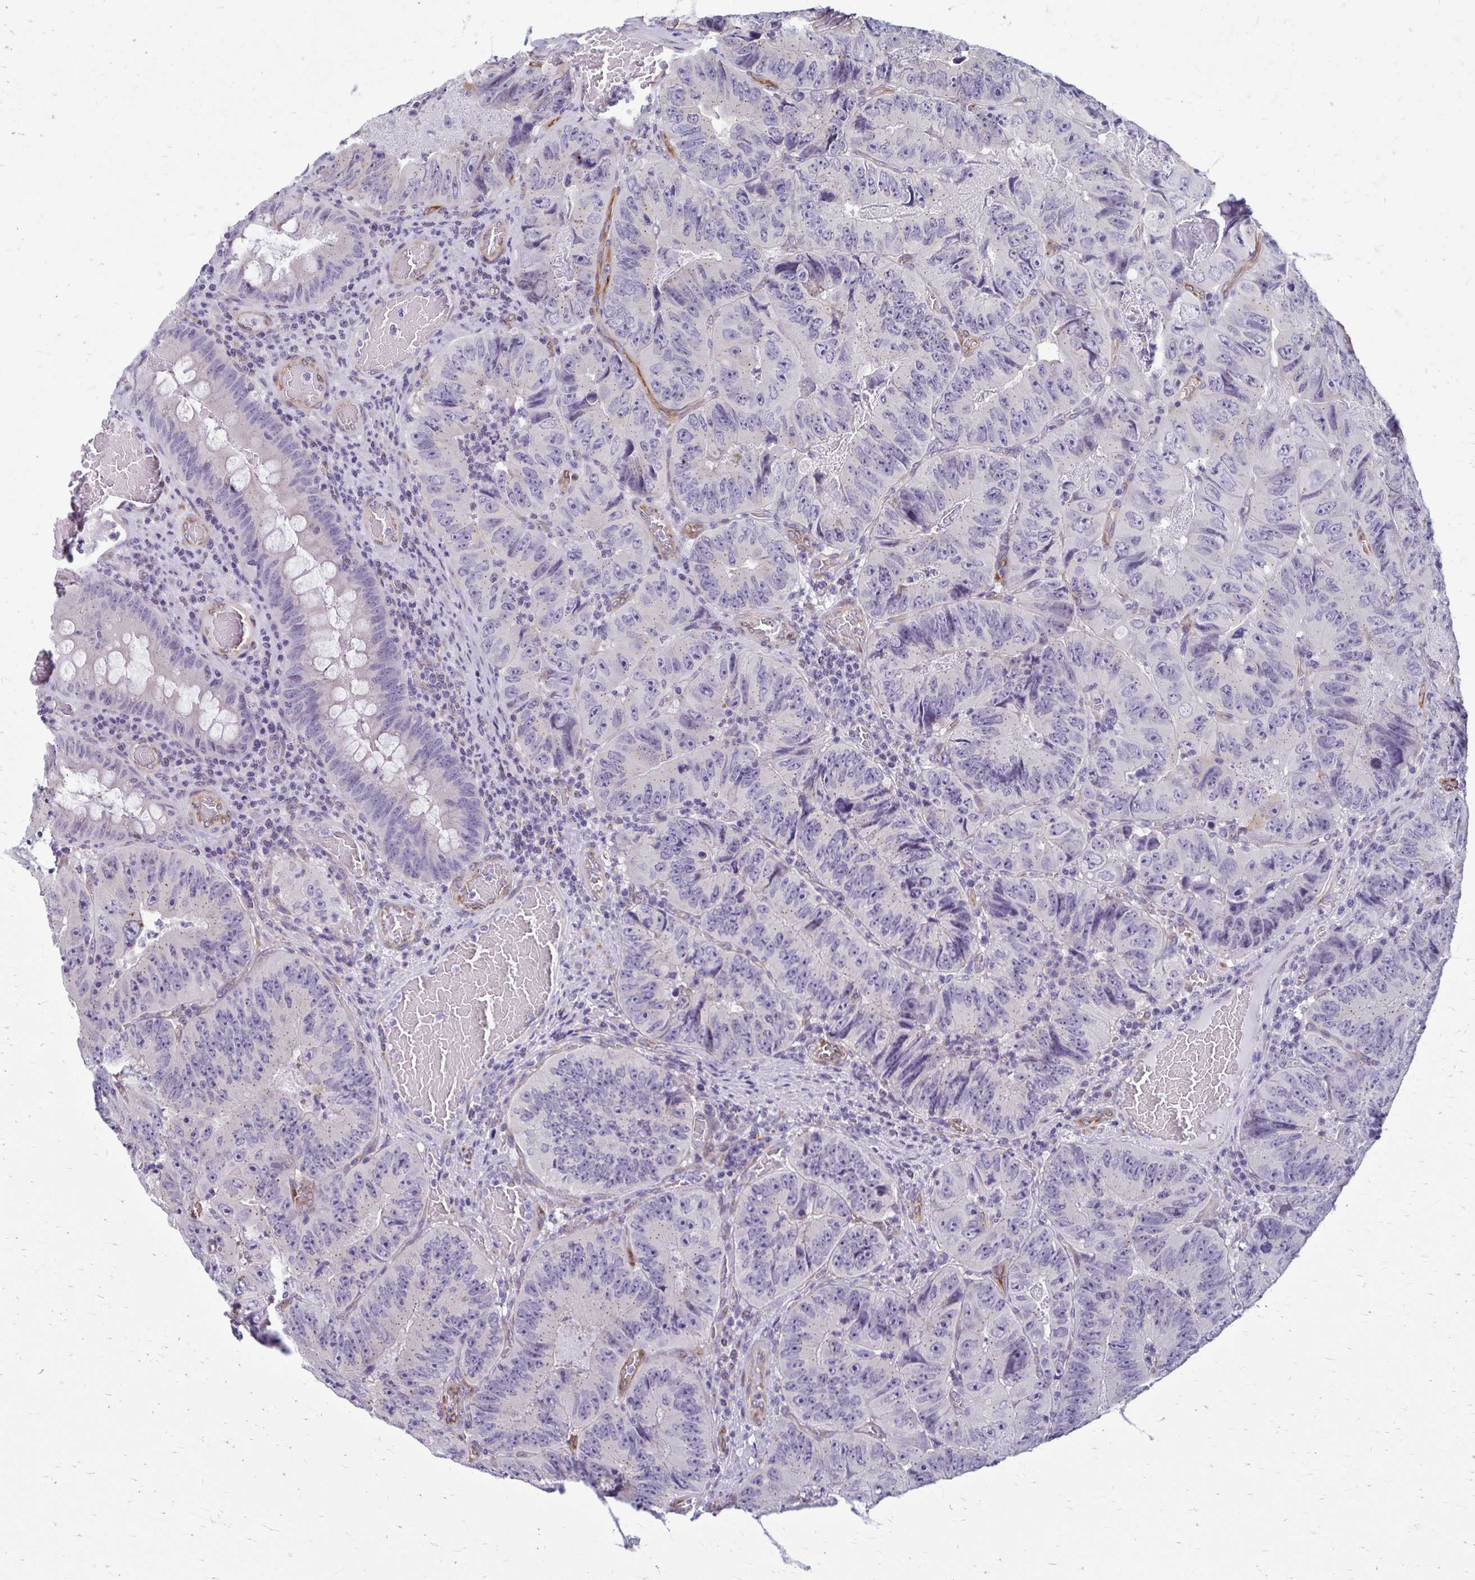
{"staining": {"intensity": "negative", "quantity": "none", "location": "none"}, "tissue": "colorectal cancer", "cell_type": "Tumor cells", "image_type": "cancer", "snomed": [{"axis": "morphology", "description": "Adenocarcinoma, NOS"}, {"axis": "topography", "description": "Colon"}], "caption": "Immunohistochemistry micrograph of neoplastic tissue: colorectal cancer stained with DAB (3,3'-diaminobenzidine) reveals no significant protein staining in tumor cells.", "gene": "DEPP1", "patient": {"sex": "female", "age": 84}}